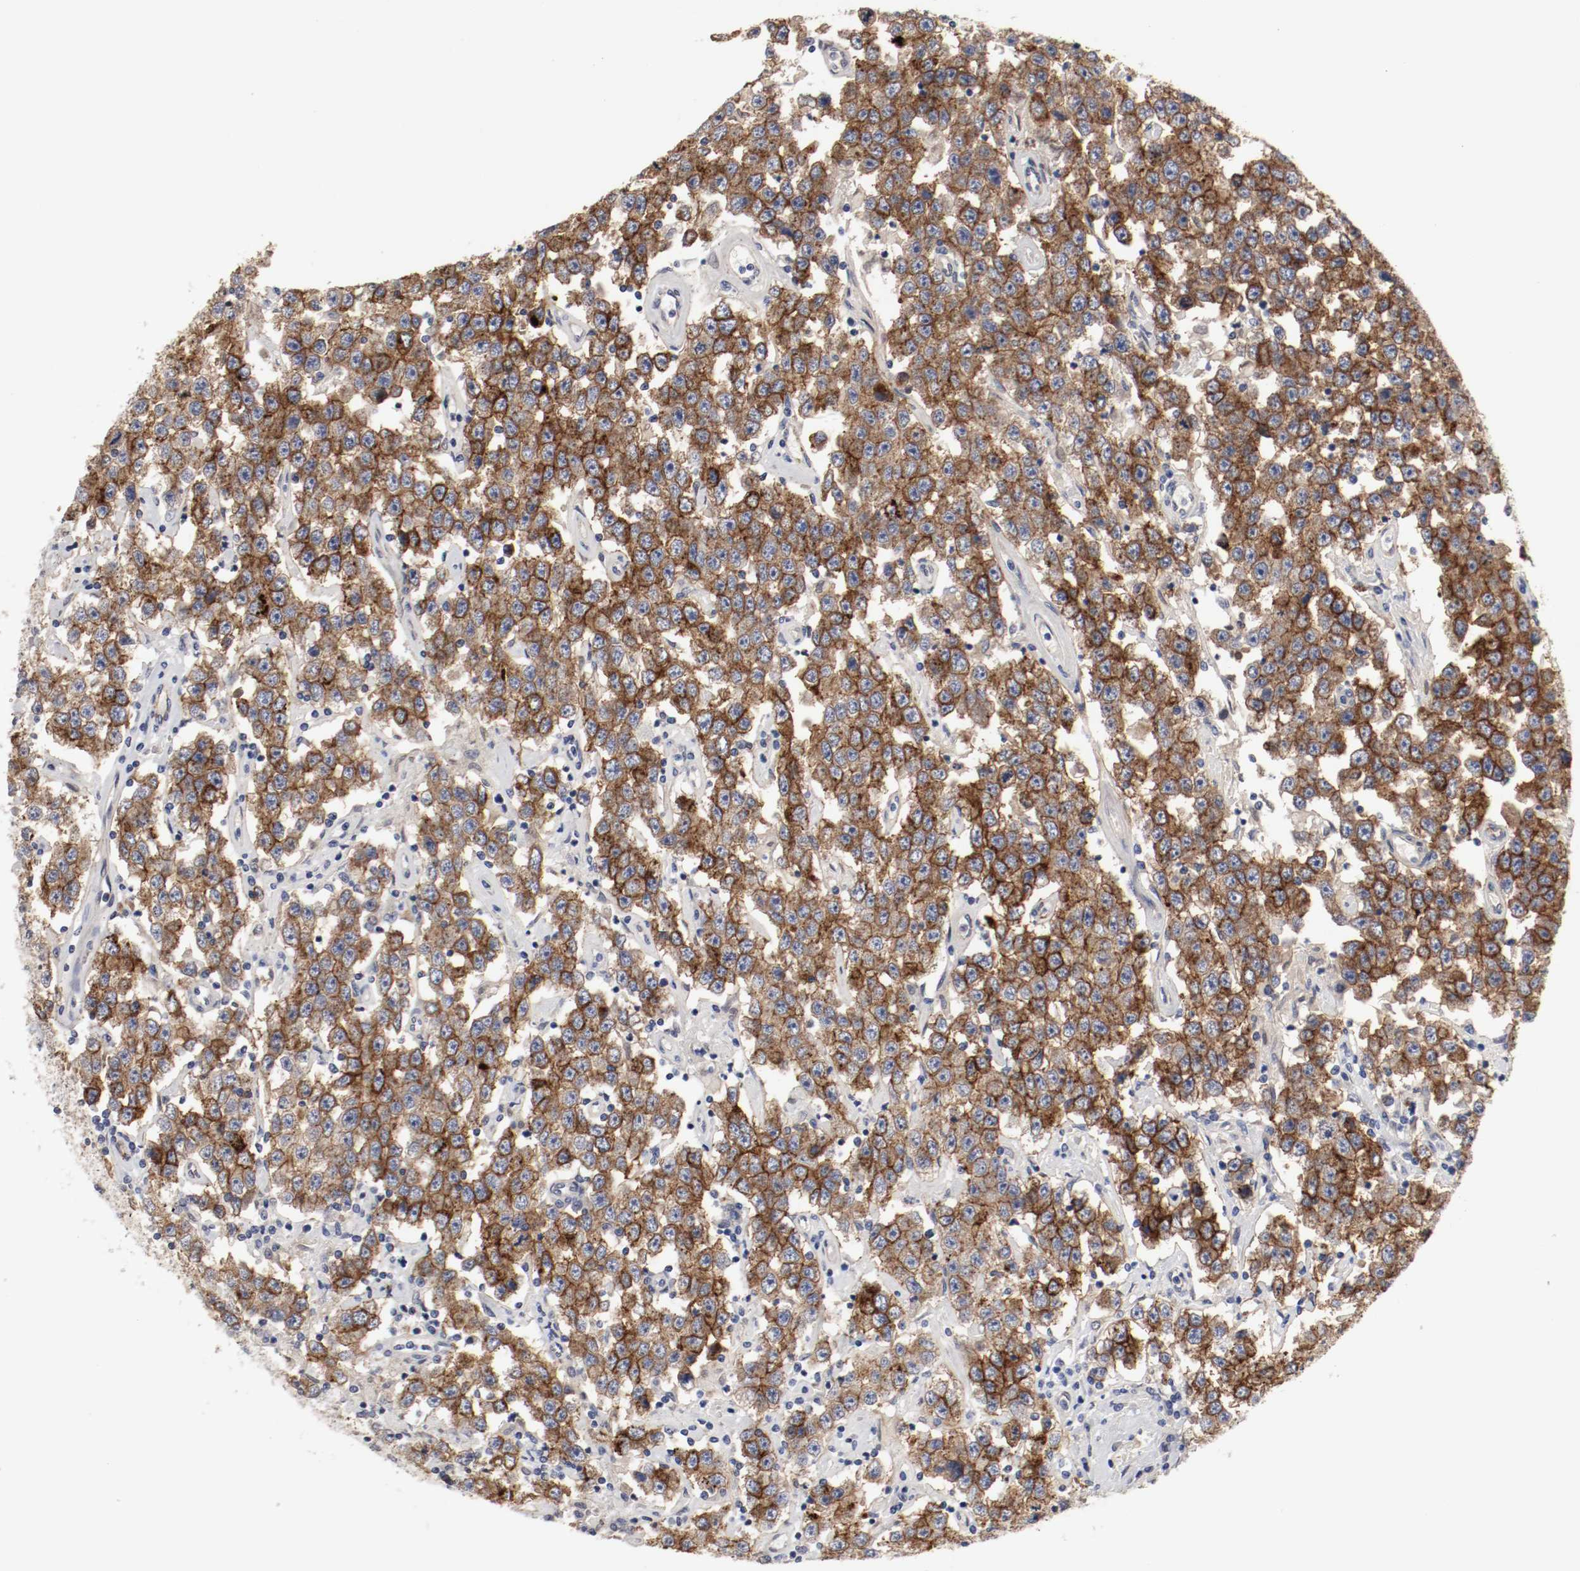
{"staining": {"intensity": "strong", "quantity": ">75%", "location": "cytoplasmic/membranous"}, "tissue": "testis cancer", "cell_type": "Tumor cells", "image_type": "cancer", "snomed": [{"axis": "morphology", "description": "Seminoma, NOS"}, {"axis": "topography", "description": "Testis"}], "caption": "The histopathology image demonstrates staining of testis cancer (seminoma), revealing strong cytoplasmic/membranous protein positivity (brown color) within tumor cells.", "gene": "KIT", "patient": {"sex": "male", "age": 52}}